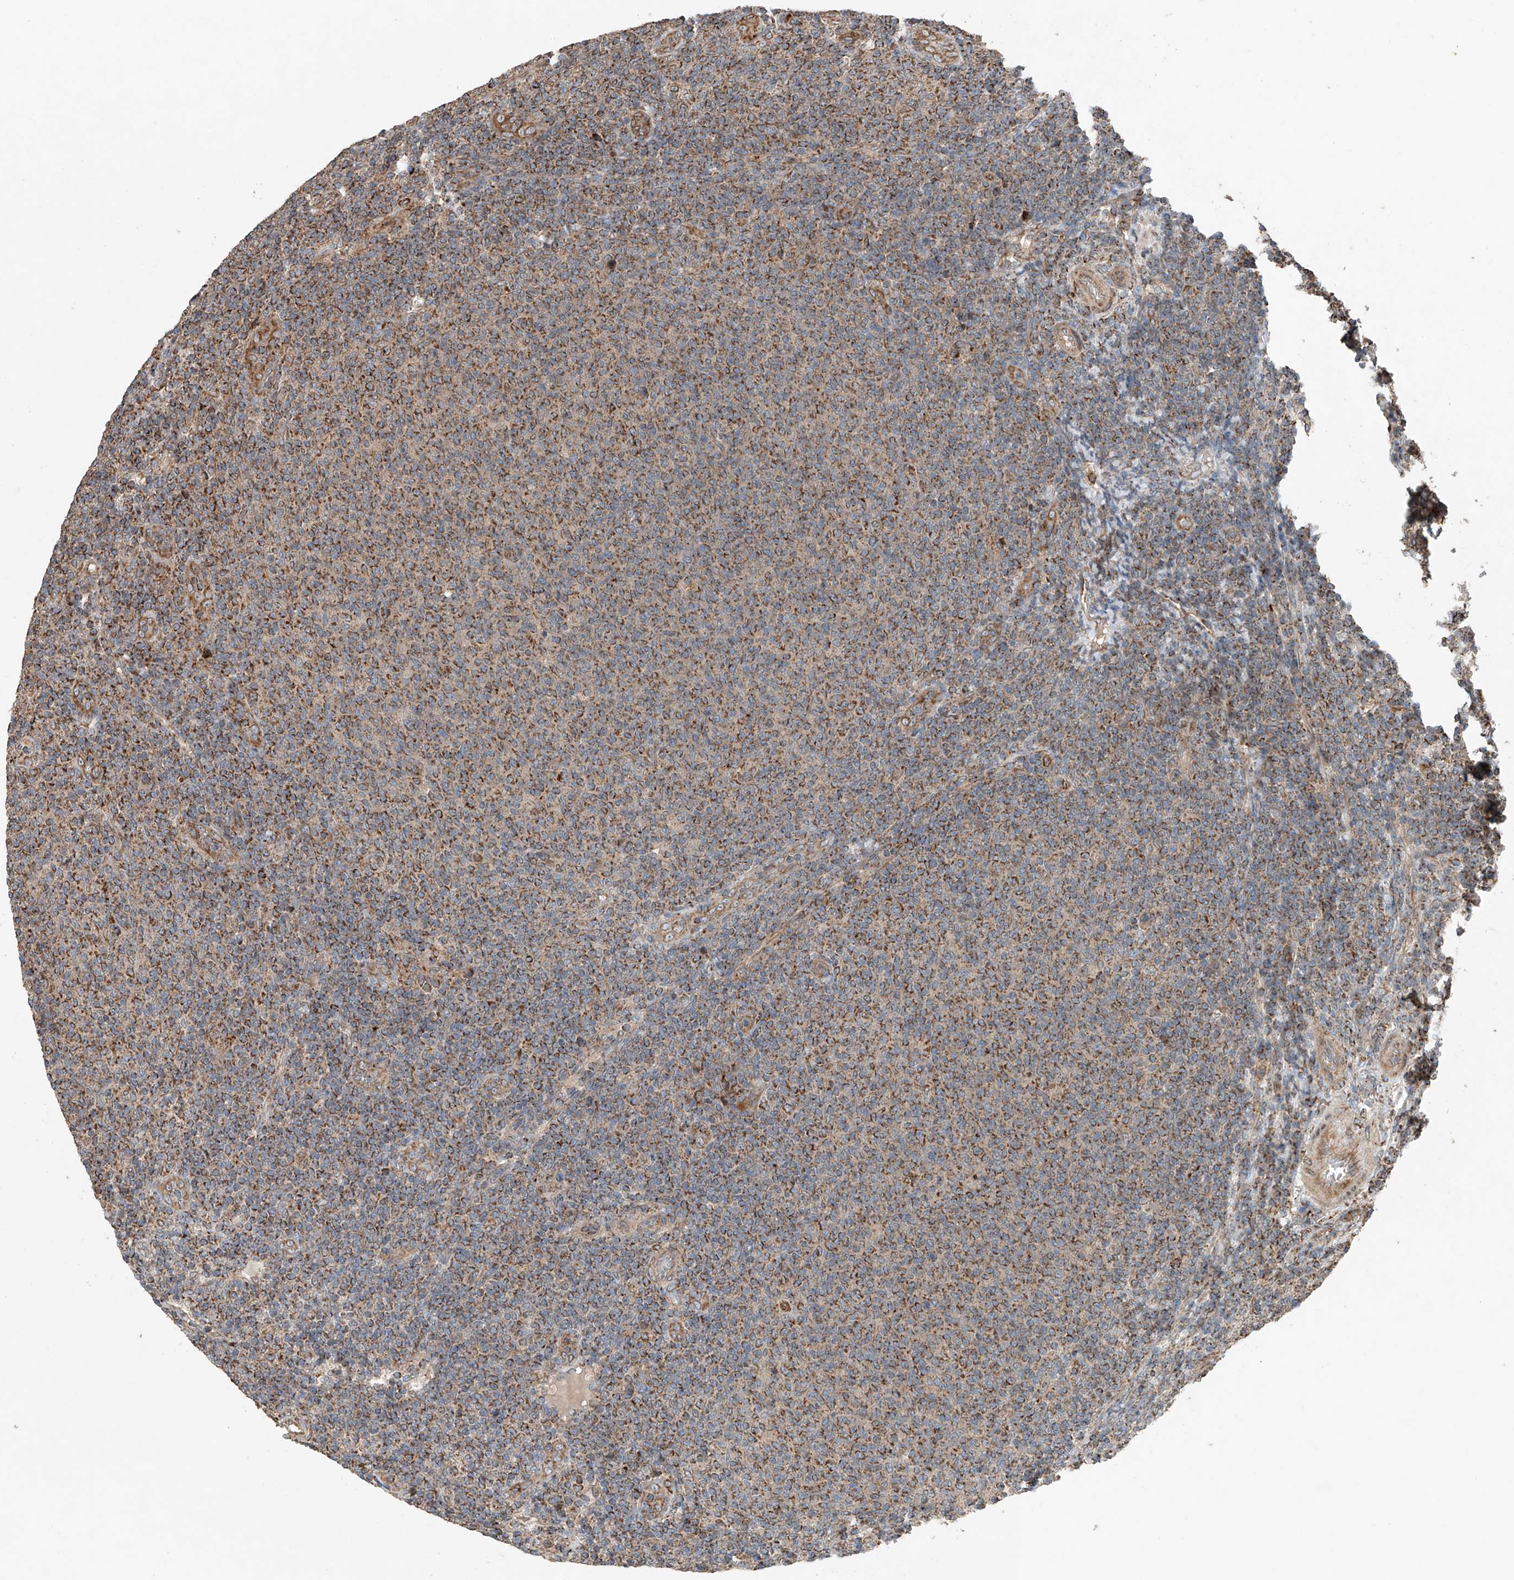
{"staining": {"intensity": "strong", "quantity": "25%-75%", "location": "cytoplasmic/membranous"}, "tissue": "lymphoma", "cell_type": "Tumor cells", "image_type": "cancer", "snomed": [{"axis": "morphology", "description": "Malignant lymphoma, non-Hodgkin's type, Low grade"}, {"axis": "topography", "description": "Lymph node"}], "caption": "Low-grade malignant lymphoma, non-Hodgkin's type was stained to show a protein in brown. There is high levels of strong cytoplasmic/membranous expression in approximately 25%-75% of tumor cells.", "gene": "AP4B1", "patient": {"sex": "male", "age": 66}}